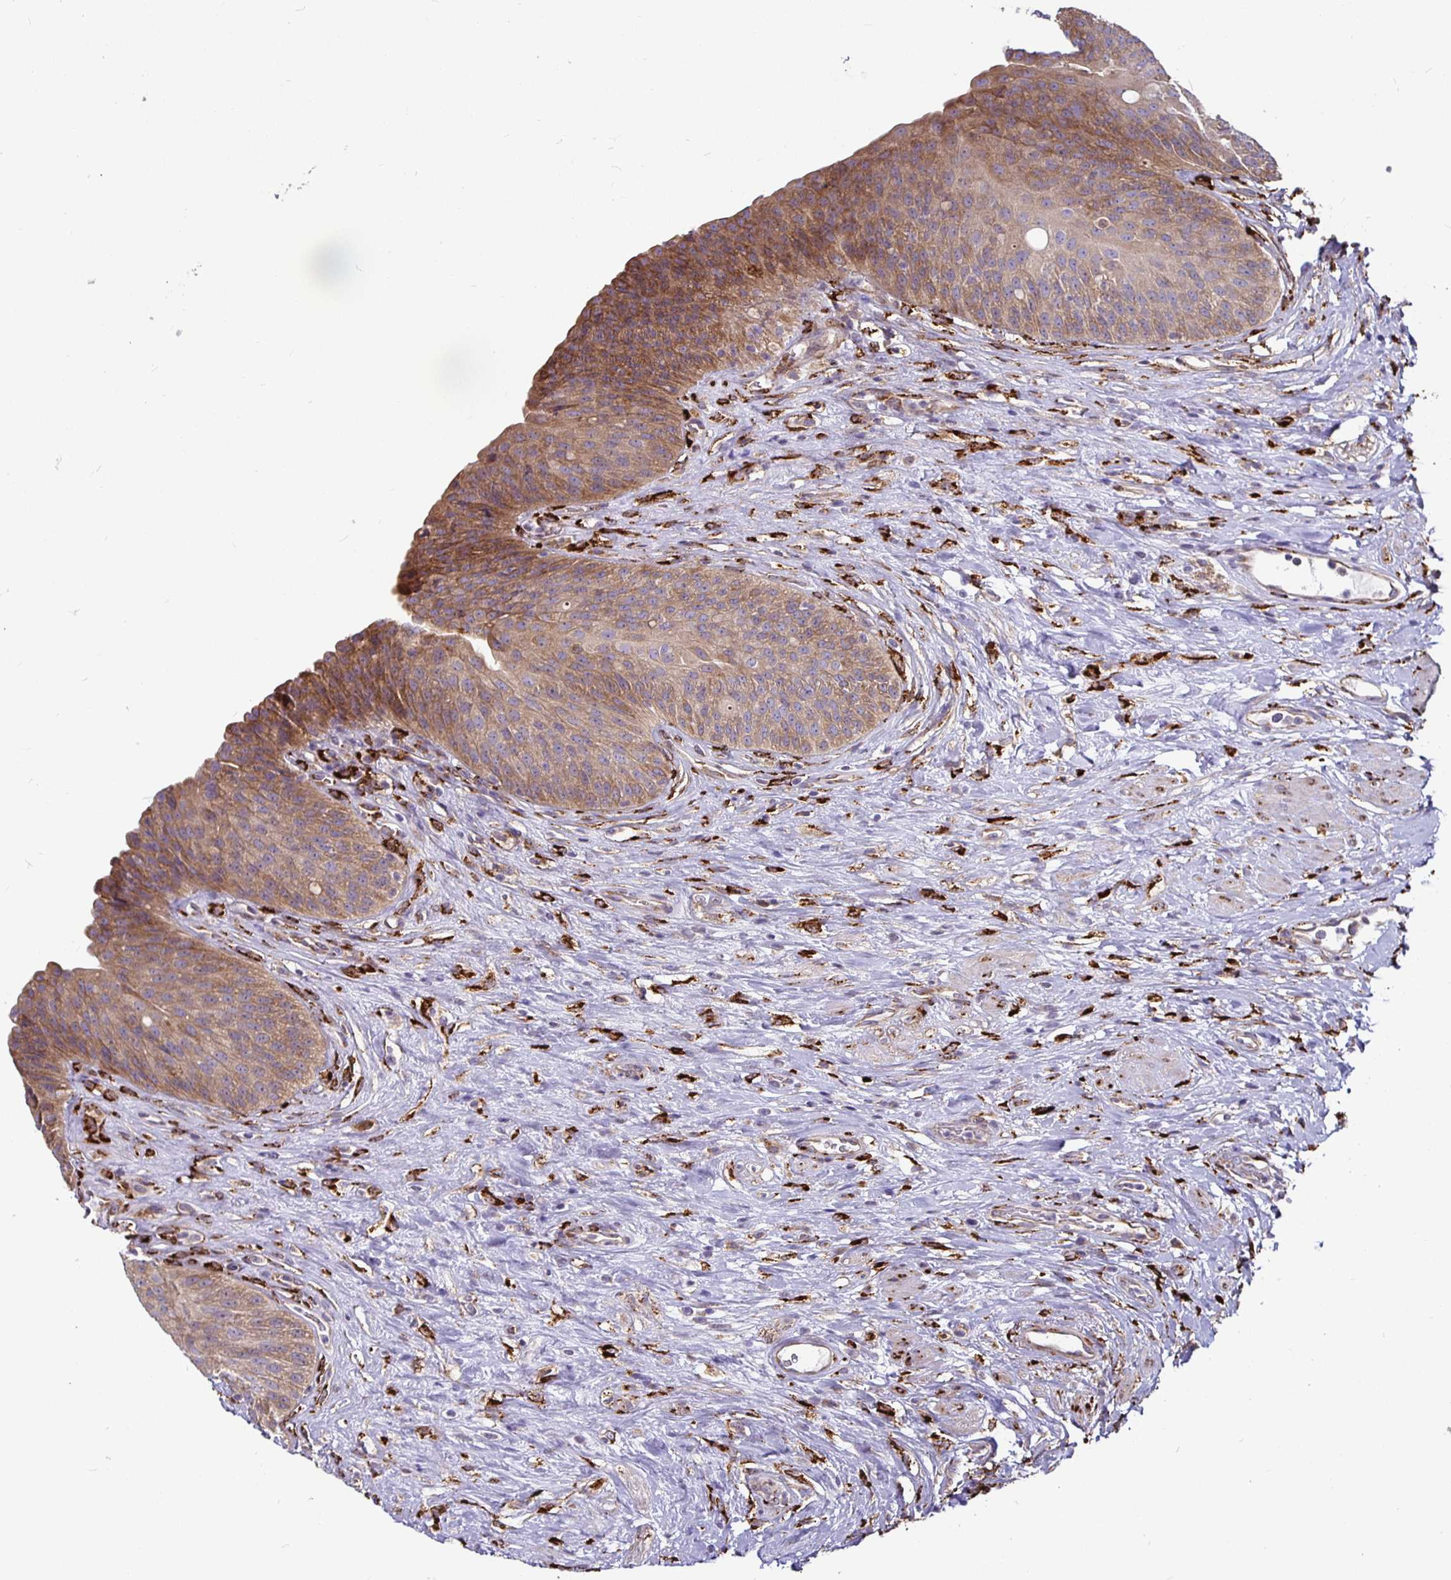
{"staining": {"intensity": "strong", "quantity": ">75%", "location": "cytoplasmic/membranous"}, "tissue": "urinary bladder", "cell_type": "Urothelial cells", "image_type": "normal", "snomed": [{"axis": "morphology", "description": "Normal tissue, NOS"}, {"axis": "topography", "description": "Urinary bladder"}], "caption": "About >75% of urothelial cells in unremarkable human urinary bladder reveal strong cytoplasmic/membranous protein positivity as visualized by brown immunohistochemical staining.", "gene": "P4HA2", "patient": {"sex": "female", "age": 56}}